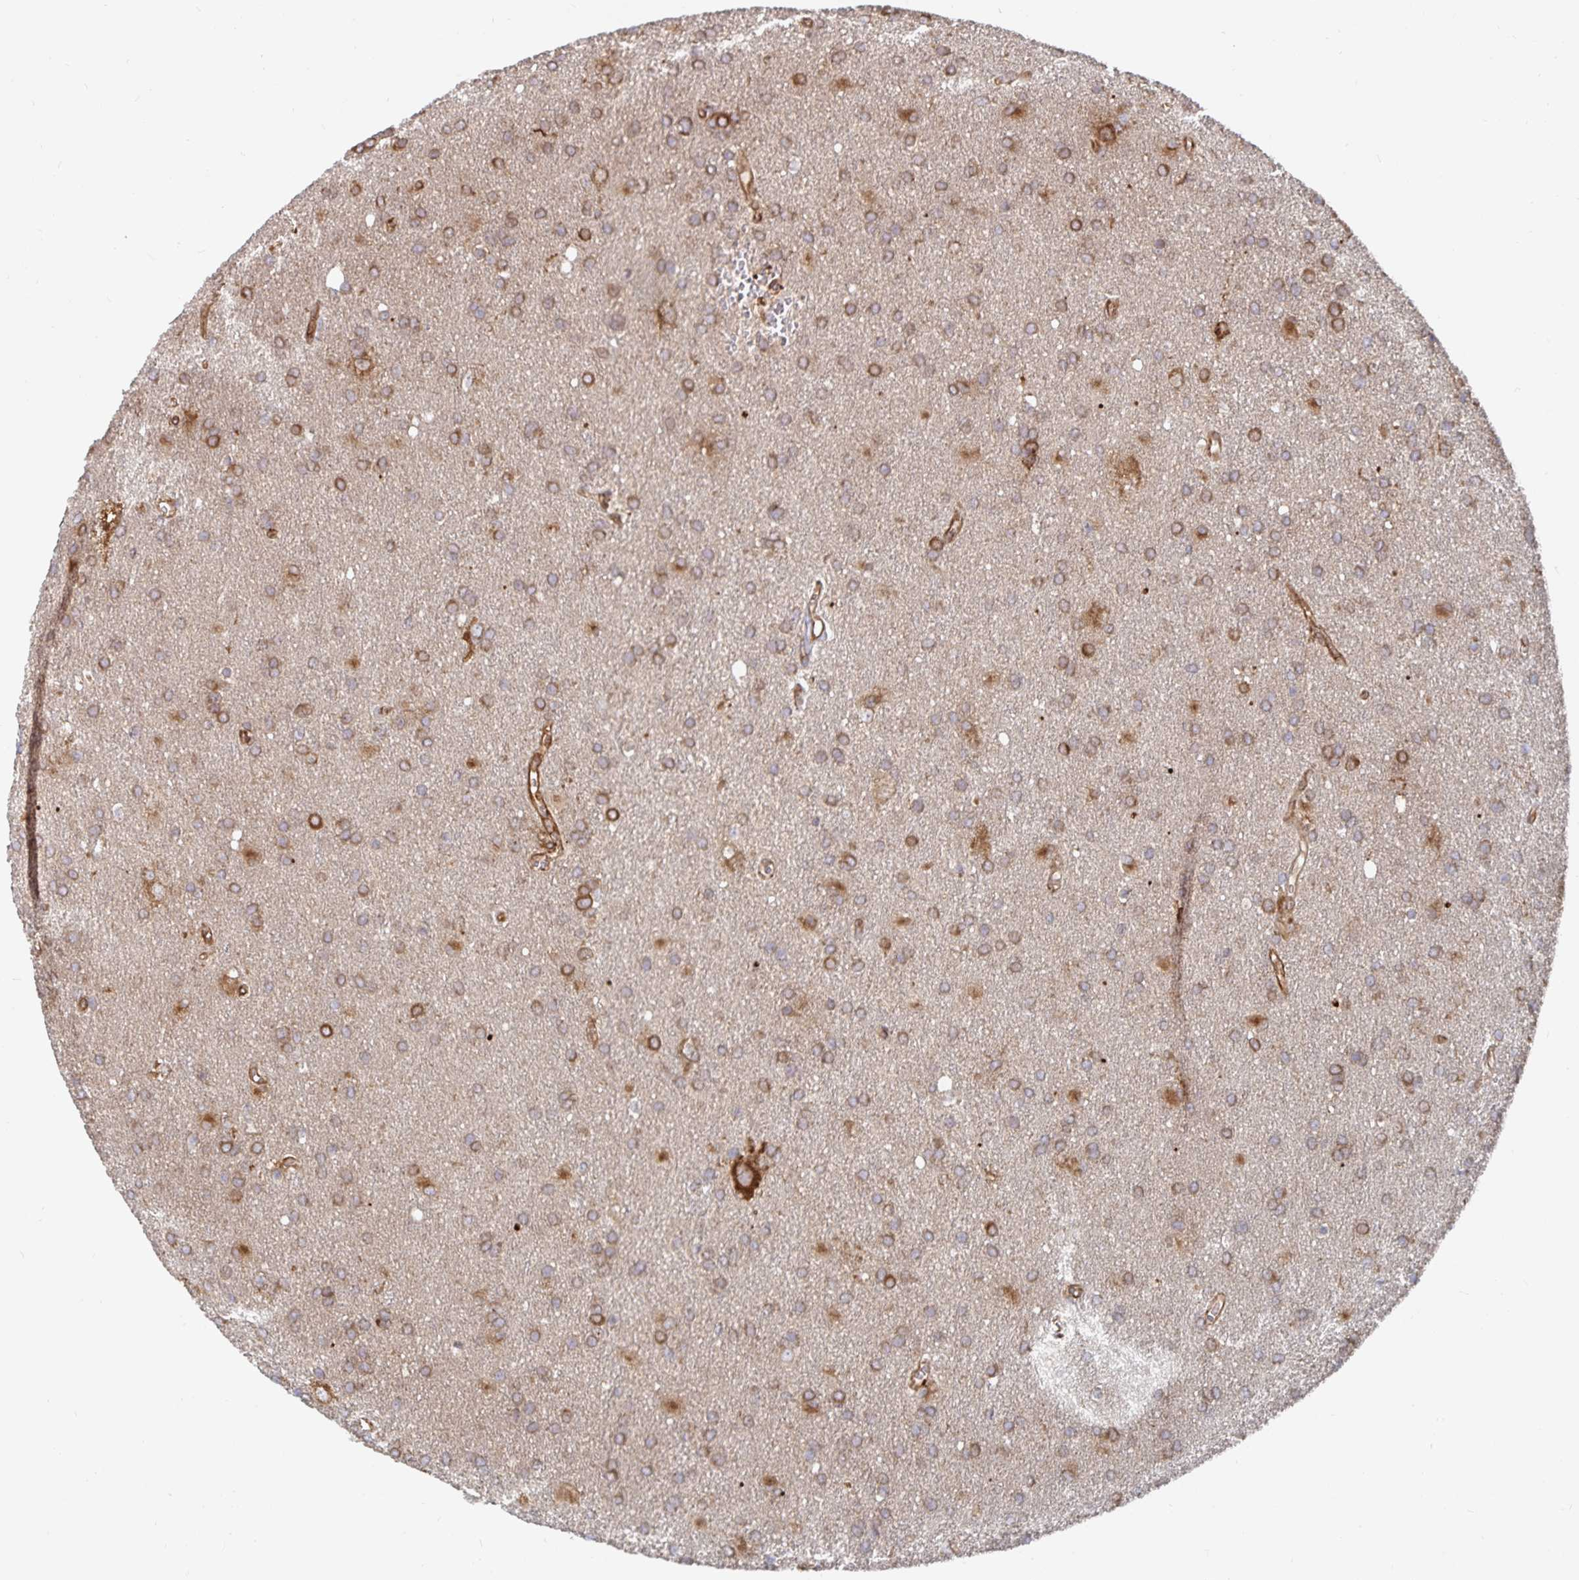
{"staining": {"intensity": "moderate", "quantity": ">75%", "location": "cytoplasmic/membranous"}, "tissue": "glioma", "cell_type": "Tumor cells", "image_type": "cancer", "snomed": [{"axis": "morphology", "description": "Glioma, malignant, Low grade"}, {"axis": "topography", "description": "Brain"}], "caption": "The immunohistochemical stain highlights moderate cytoplasmic/membranous staining in tumor cells of glioma tissue.", "gene": "BCAP29", "patient": {"sex": "male", "age": 66}}